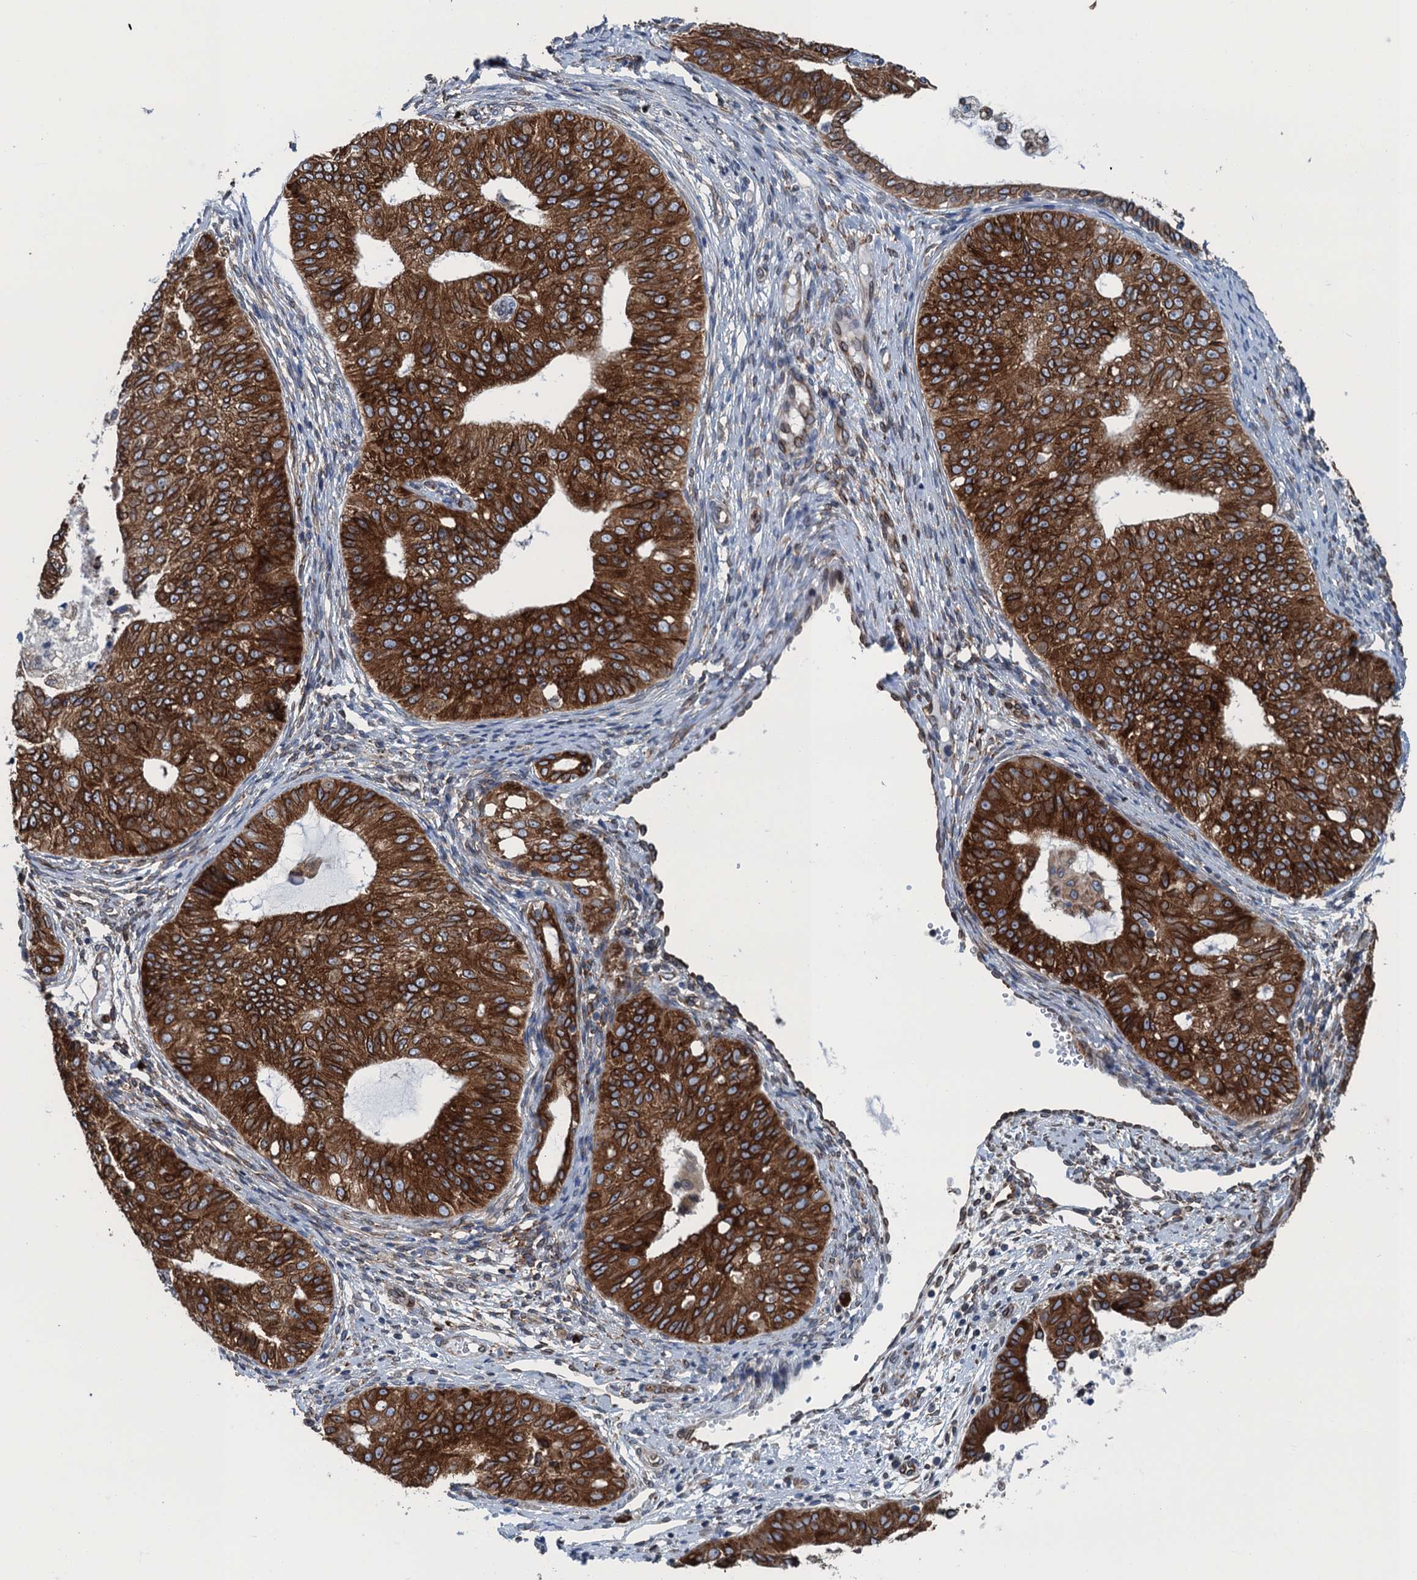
{"staining": {"intensity": "strong", "quantity": ">75%", "location": "cytoplasmic/membranous"}, "tissue": "endometrial cancer", "cell_type": "Tumor cells", "image_type": "cancer", "snomed": [{"axis": "morphology", "description": "Adenocarcinoma, NOS"}, {"axis": "topography", "description": "Endometrium"}], "caption": "DAB immunohistochemical staining of endometrial cancer (adenocarcinoma) displays strong cytoplasmic/membranous protein staining in approximately >75% of tumor cells.", "gene": "TMEM205", "patient": {"sex": "female", "age": 32}}